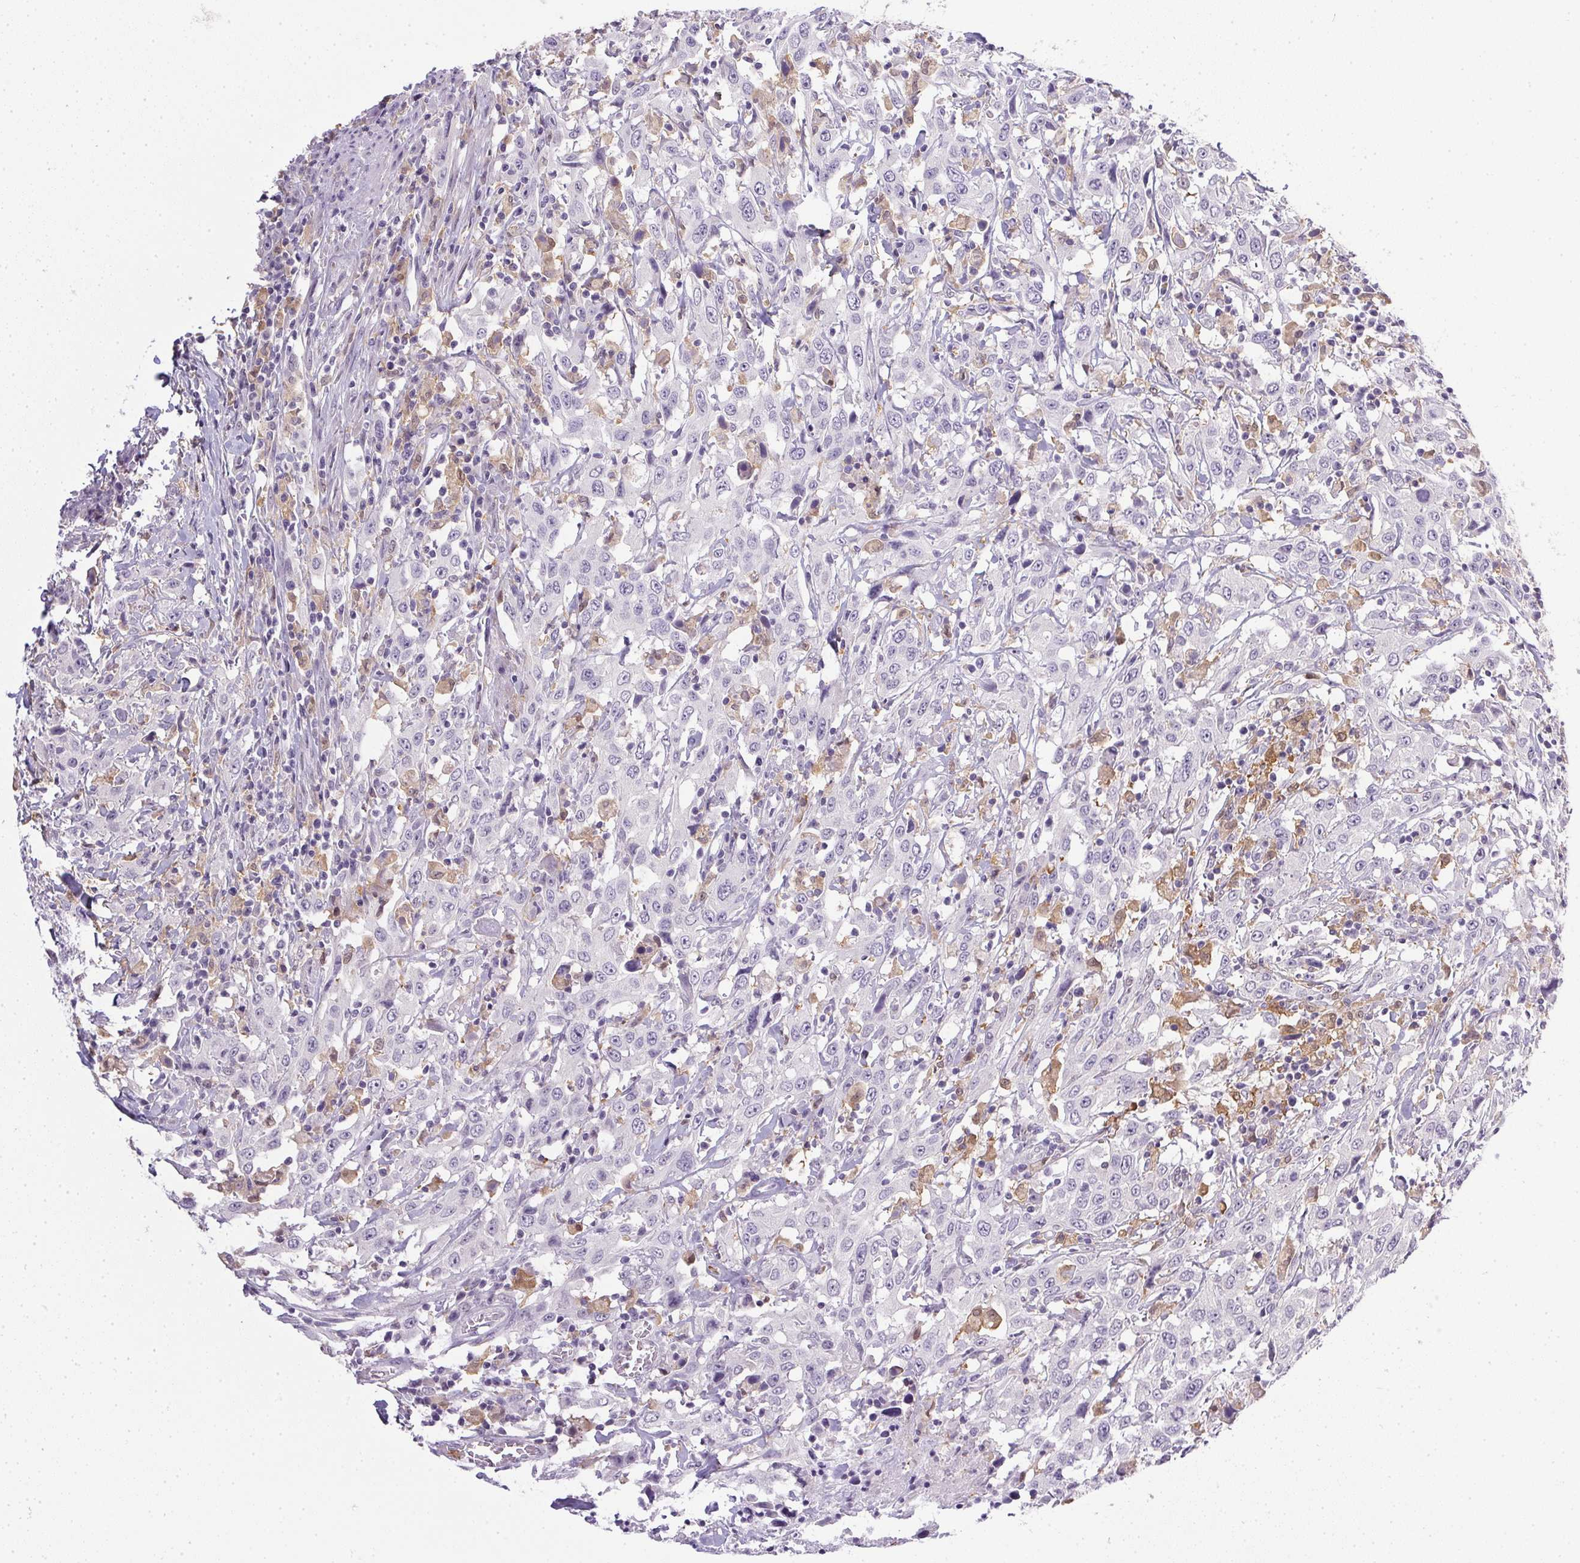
{"staining": {"intensity": "negative", "quantity": "none", "location": "none"}, "tissue": "urothelial cancer", "cell_type": "Tumor cells", "image_type": "cancer", "snomed": [{"axis": "morphology", "description": "Urothelial carcinoma, High grade"}, {"axis": "topography", "description": "Urinary bladder"}], "caption": "Tumor cells show no significant protein positivity in urothelial cancer. (DAB IHC, high magnification).", "gene": "DNAJC5G", "patient": {"sex": "male", "age": 61}}